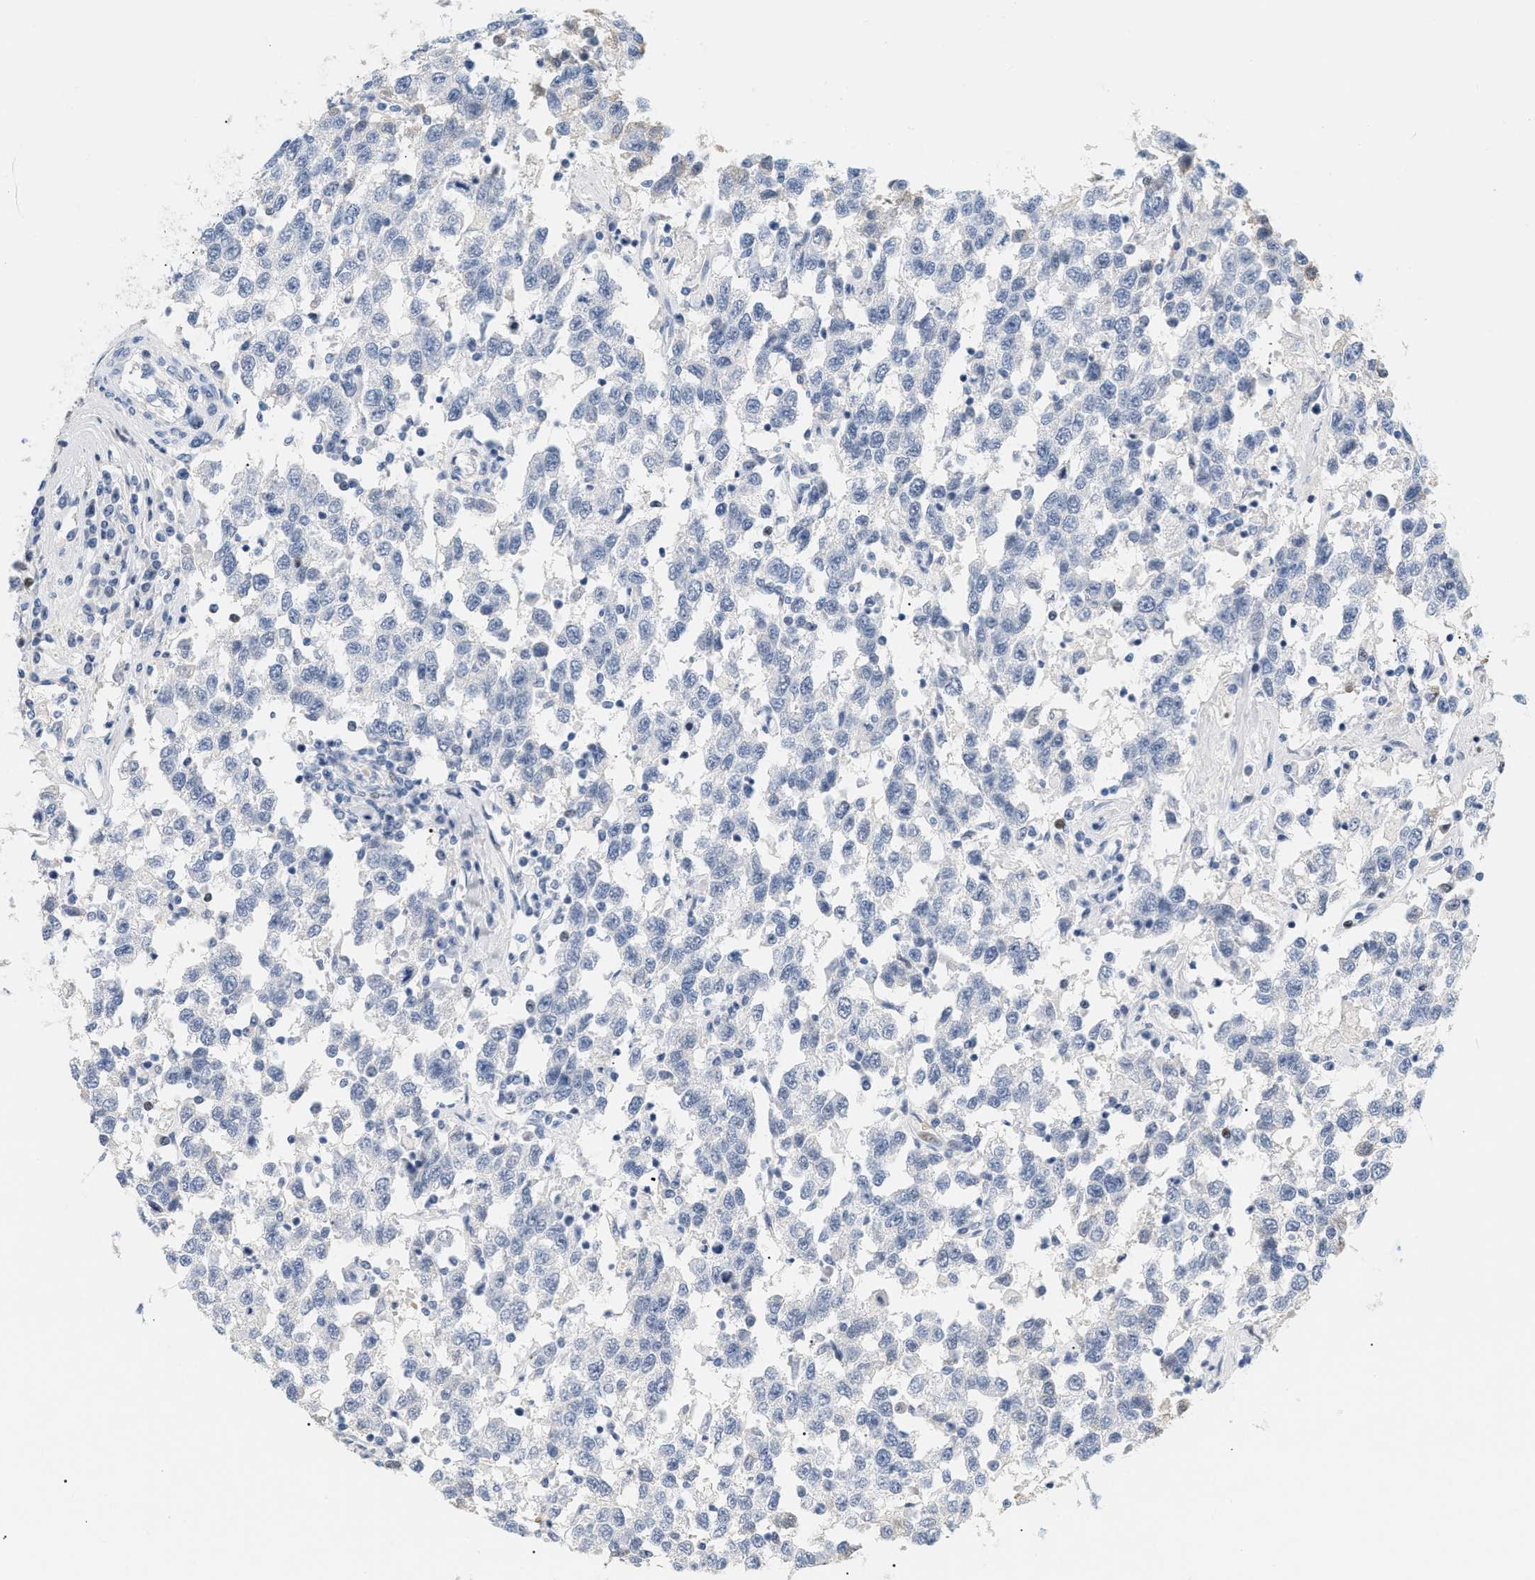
{"staining": {"intensity": "negative", "quantity": "none", "location": "none"}, "tissue": "testis cancer", "cell_type": "Tumor cells", "image_type": "cancer", "snomed": [{"axis": "morphology", "description": "Seminoma, NOS"}, {"axis": "topography", "description": "Testis"}], "caption": "Histopathology image shows no significant protein staining in tumor cells of testis cancer (seminoma).", "gene": "CFH", "patient": {"sex": "male", "age": 41}}